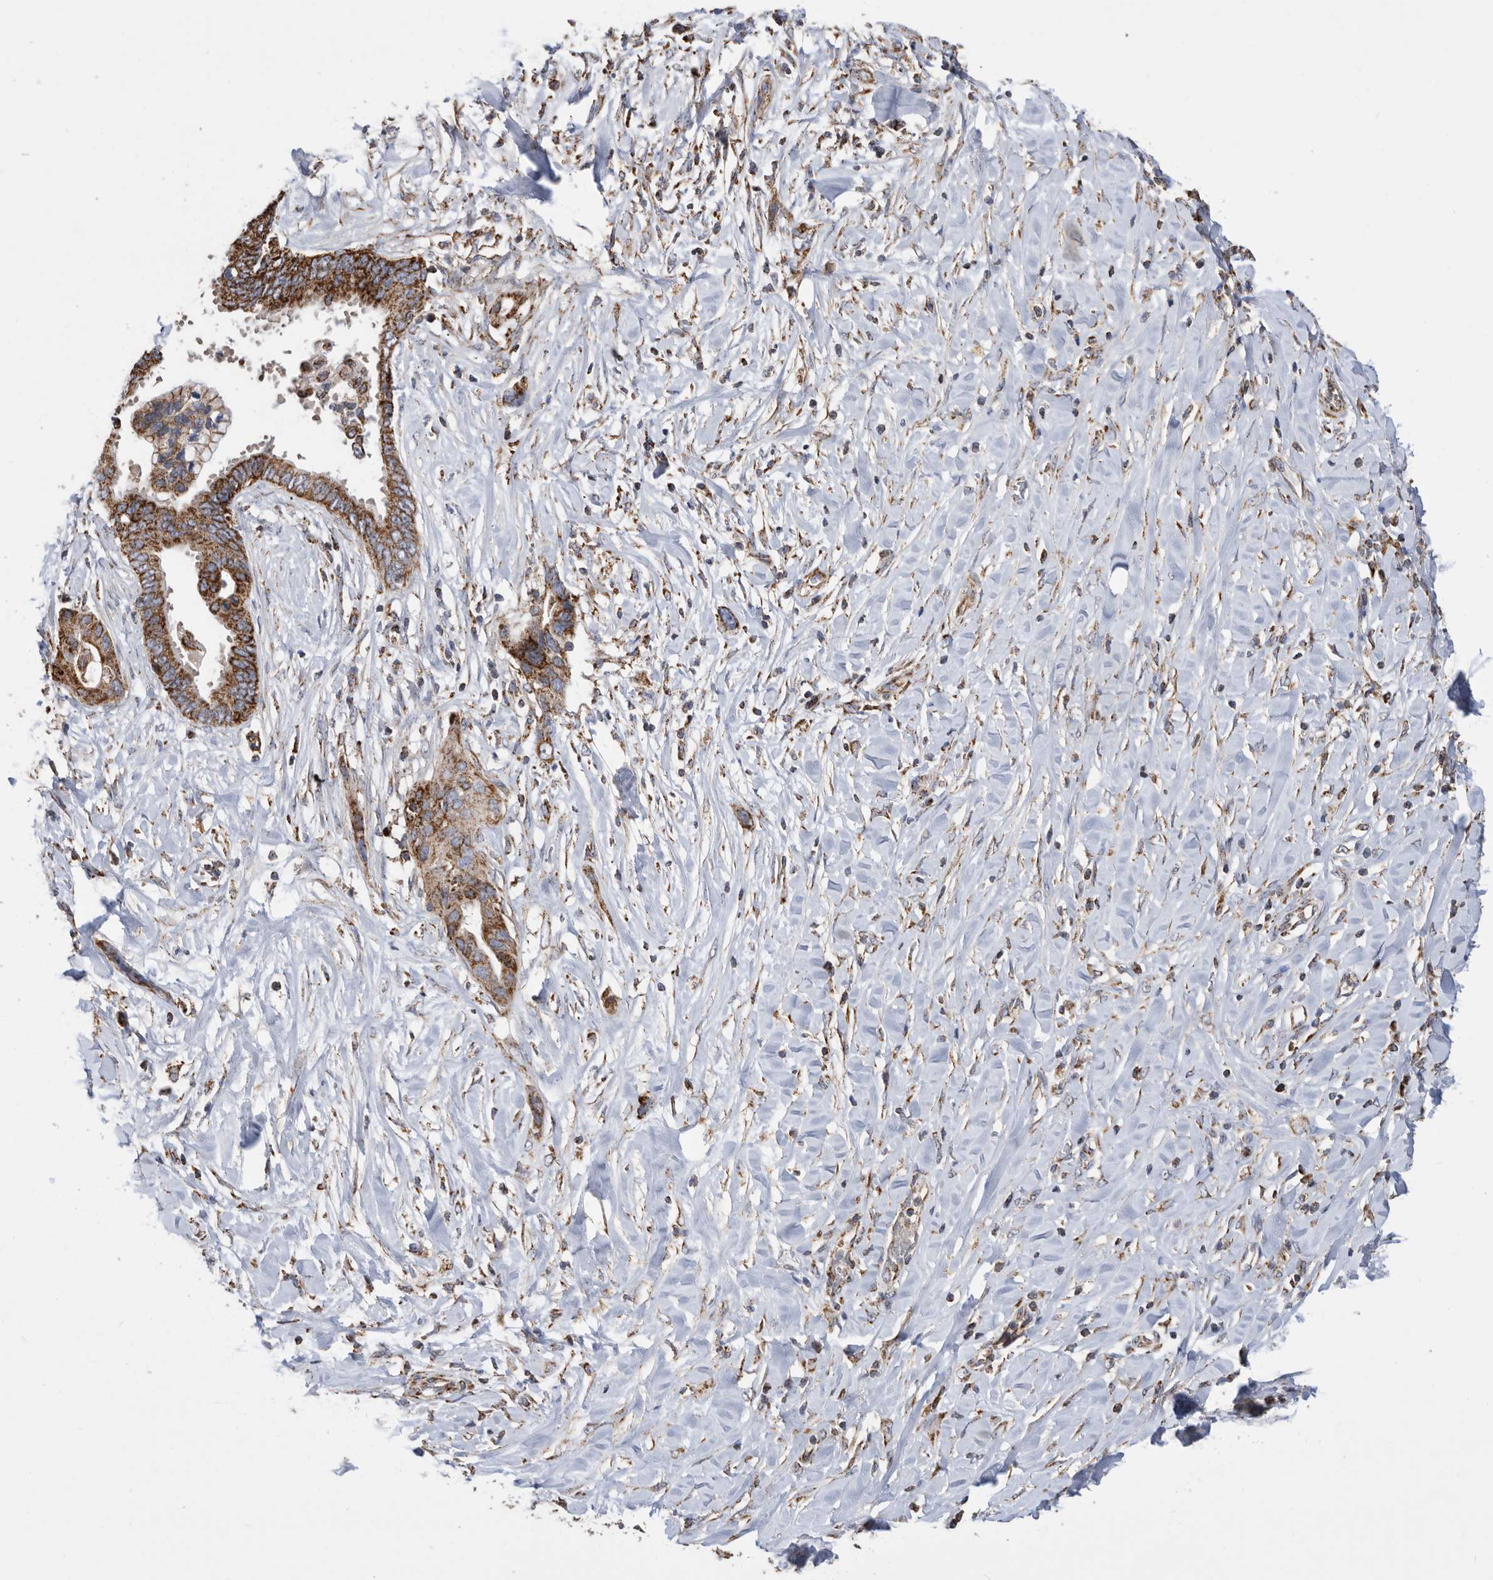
{"staining": {"intensity": "strong", "quantity": ">75%", "location": "cytoplasmic/membranous"}, "tissue": "pancreatic cancer", "cell_type": "Tumor cells", "image_type": "cancer", "snomed": [{"axis": "morphology", "description": "Normal tissue, NOS"}, {"axis": "morphology", "description": "Adenocarcinoma, NOS"}, {"axis": "topography", "description": "Pancreas"}, {"axis": "topography", "description": "Peripheral nerve tissue"}], "caption": "Pancreatic cancer was stained to show a protein in brown. There is high levels of strong cytoplasmic/membranous positivity in about >75% of tumor cells.", "gene": "WFDC1", "patient": {"sex": "male", "age": 59}}